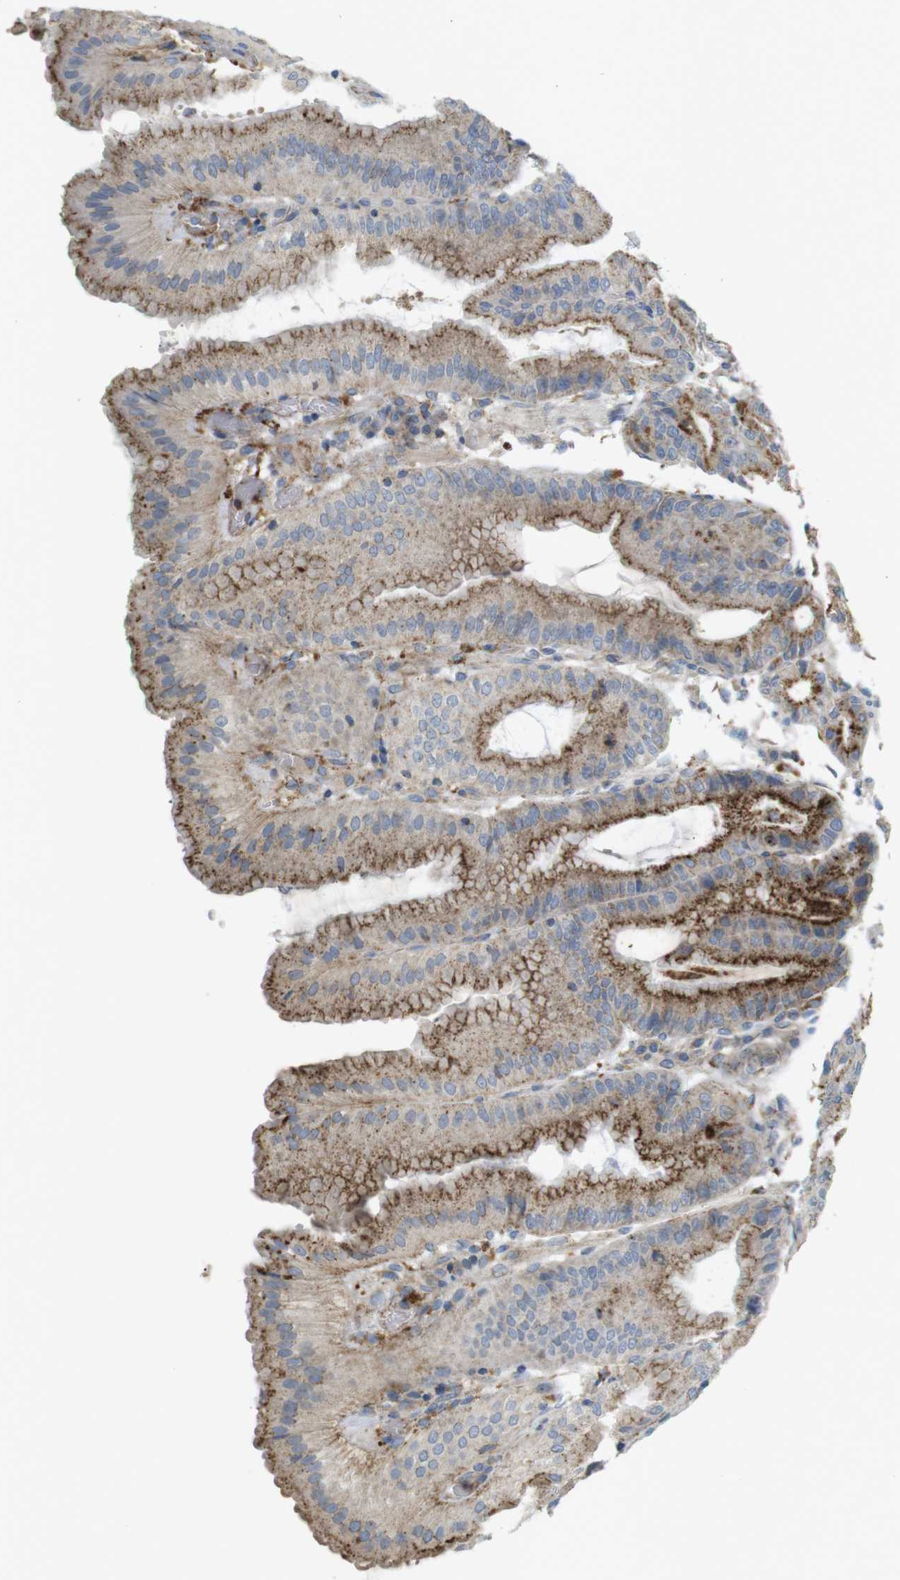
{"staining": {"intensity": "moderate", "quantity": ">75%", "location": "cytoplasmic/membranous"}, "tissue": "stomach", "cell_type": "Glandular cells", "image_type": "normal", "snomed": [{"axis": "morphology", "description": "Normal tissue, NOS"}, {"axis": "topography", "description": "Stomach, lower"}], "caption": "Protein staining of benign stomach displays moderate cytoplasmic/membranous expression in about >75% of glandular cells.", "gene": "LAMP1", "patient": {"sex": "male", "age": 71}}